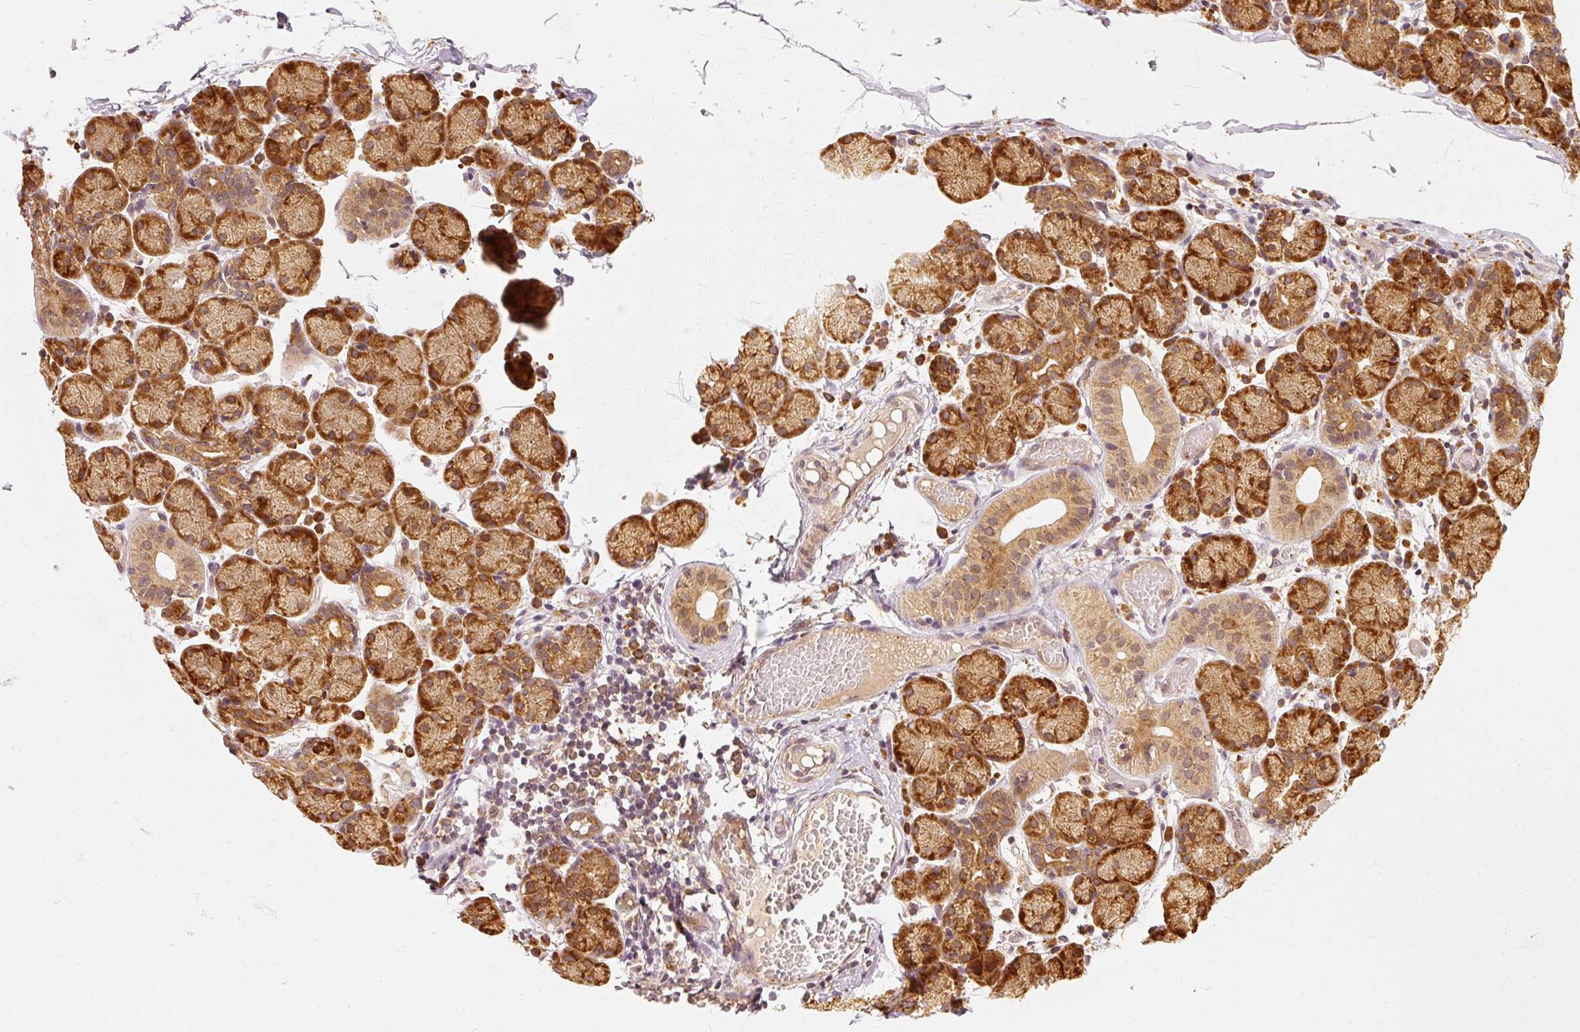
{"staining": {"intensity": "strong", "quantity": ">75%", "location": "cytoplasmic/membranous"}, "tissue": "salivary gland", "cell_type": "Glandular cells", "image_type": "normal", "snomed": [{"axis": "morphology", "description": "Normal tissue, NOS"}, {"axis": "topography", "description": "Salivary gland"}], "caption": "This image displays unremarkable salivary gland stained with immunohistochemistry (IHC) to label a protein in brown. The cytoplasmic/membranous of glandular cells show strong positivity for the protein. Nuclei are counter-stained blue.", "gene": "EEF1A1", "patient": {"sex": "female", "age": 24}}